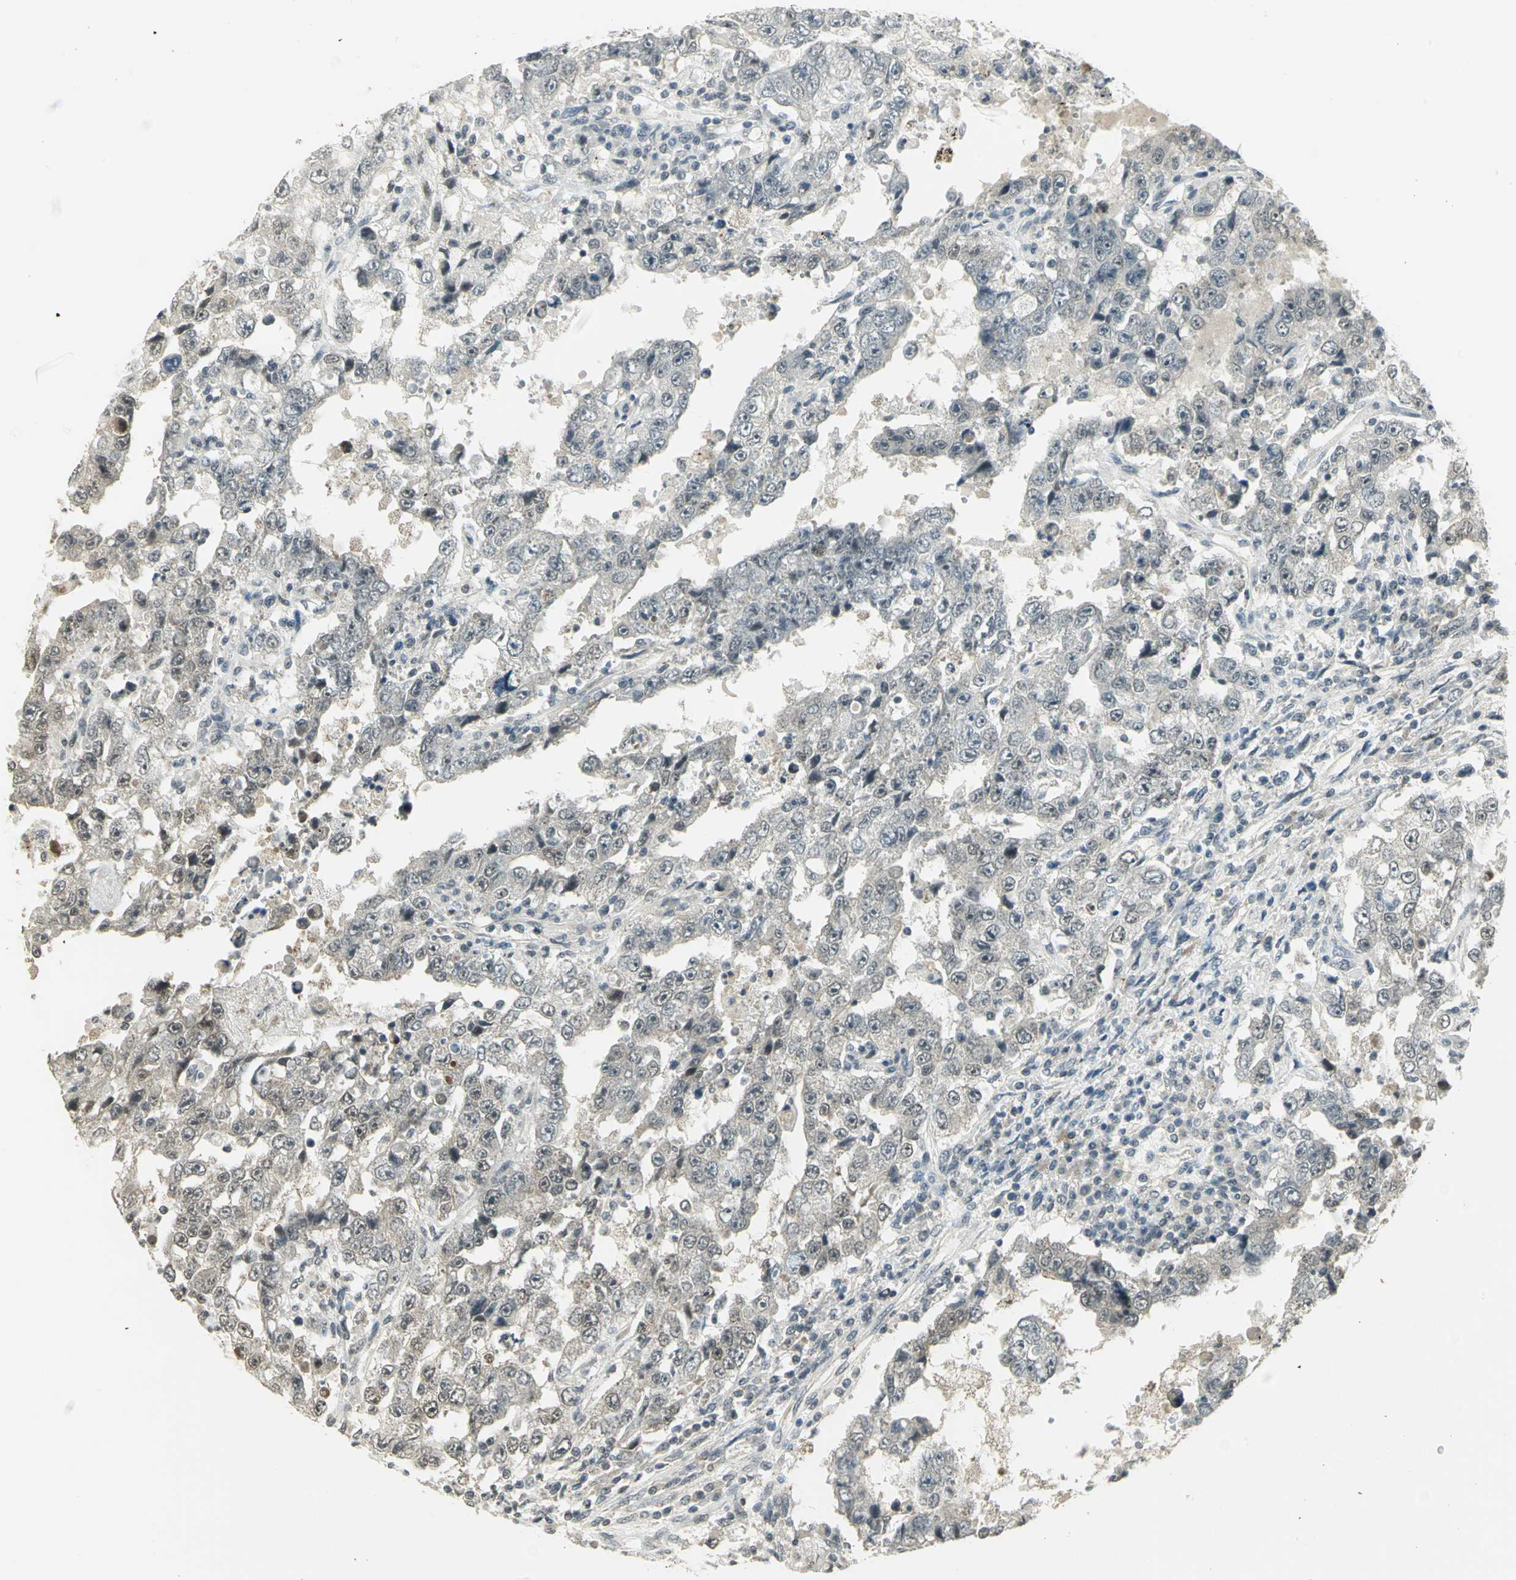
{"staining": {"intensity": "weak", "quantity": "25%-75%", "location": "cytoplasmic/membranous"}, "tissue": "testis cancer", "cell_type": "Tumor cells", "image_type": "cancer", "snomed": [{"axis": "morphology", "description": "Carcinoma, Embryonal, NOS"}, {"axis": "topography", "description": "Testis"}], "caption": "Weak cytoplasmic/membranous protein positivity is present in approximately 25%-75% of tumor cells in testis cancer.", "gene": "CDC34", "patient": {"sex": "male", "age": 26}}